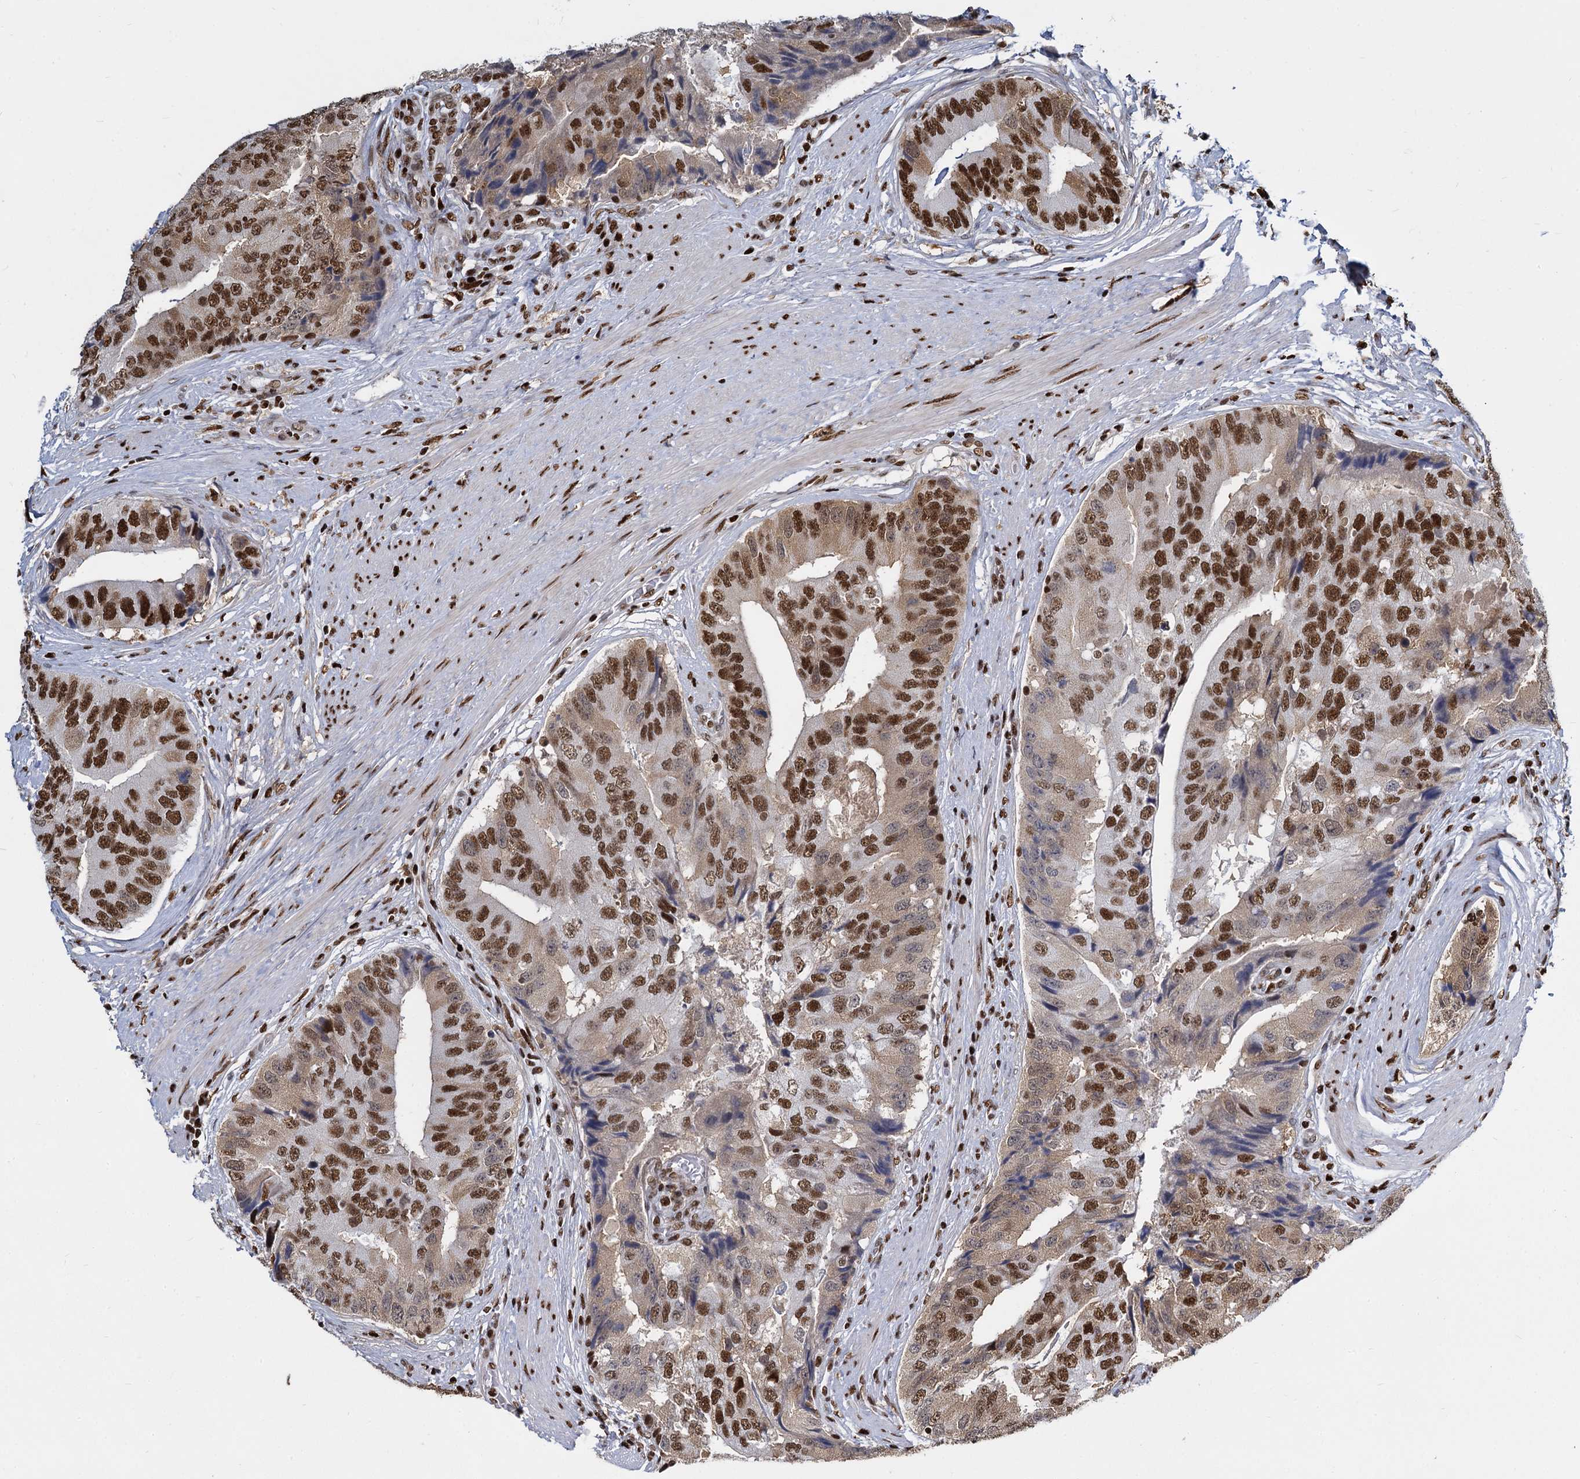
{"staining": {"intensity": "strong", "quantity": ">75%", "location": "nuclear"}, "tissue": "prostate cancer", "cell_type": "Tumor cells", "image_type": "cancer", "snomed": [{"axis": "morphology", "description": "Adenocarcinoma, High grade"}, {"axis": "topography", "description": "Prostate"}], "caption": "The histopathology image displays a brown stain indicating the presence of a protein in the nuclear of tumor cells in high-grade adenocarcinoma (prostate).", "gene": "DCPS", "patient": {"sex": "male", "age": 70}}